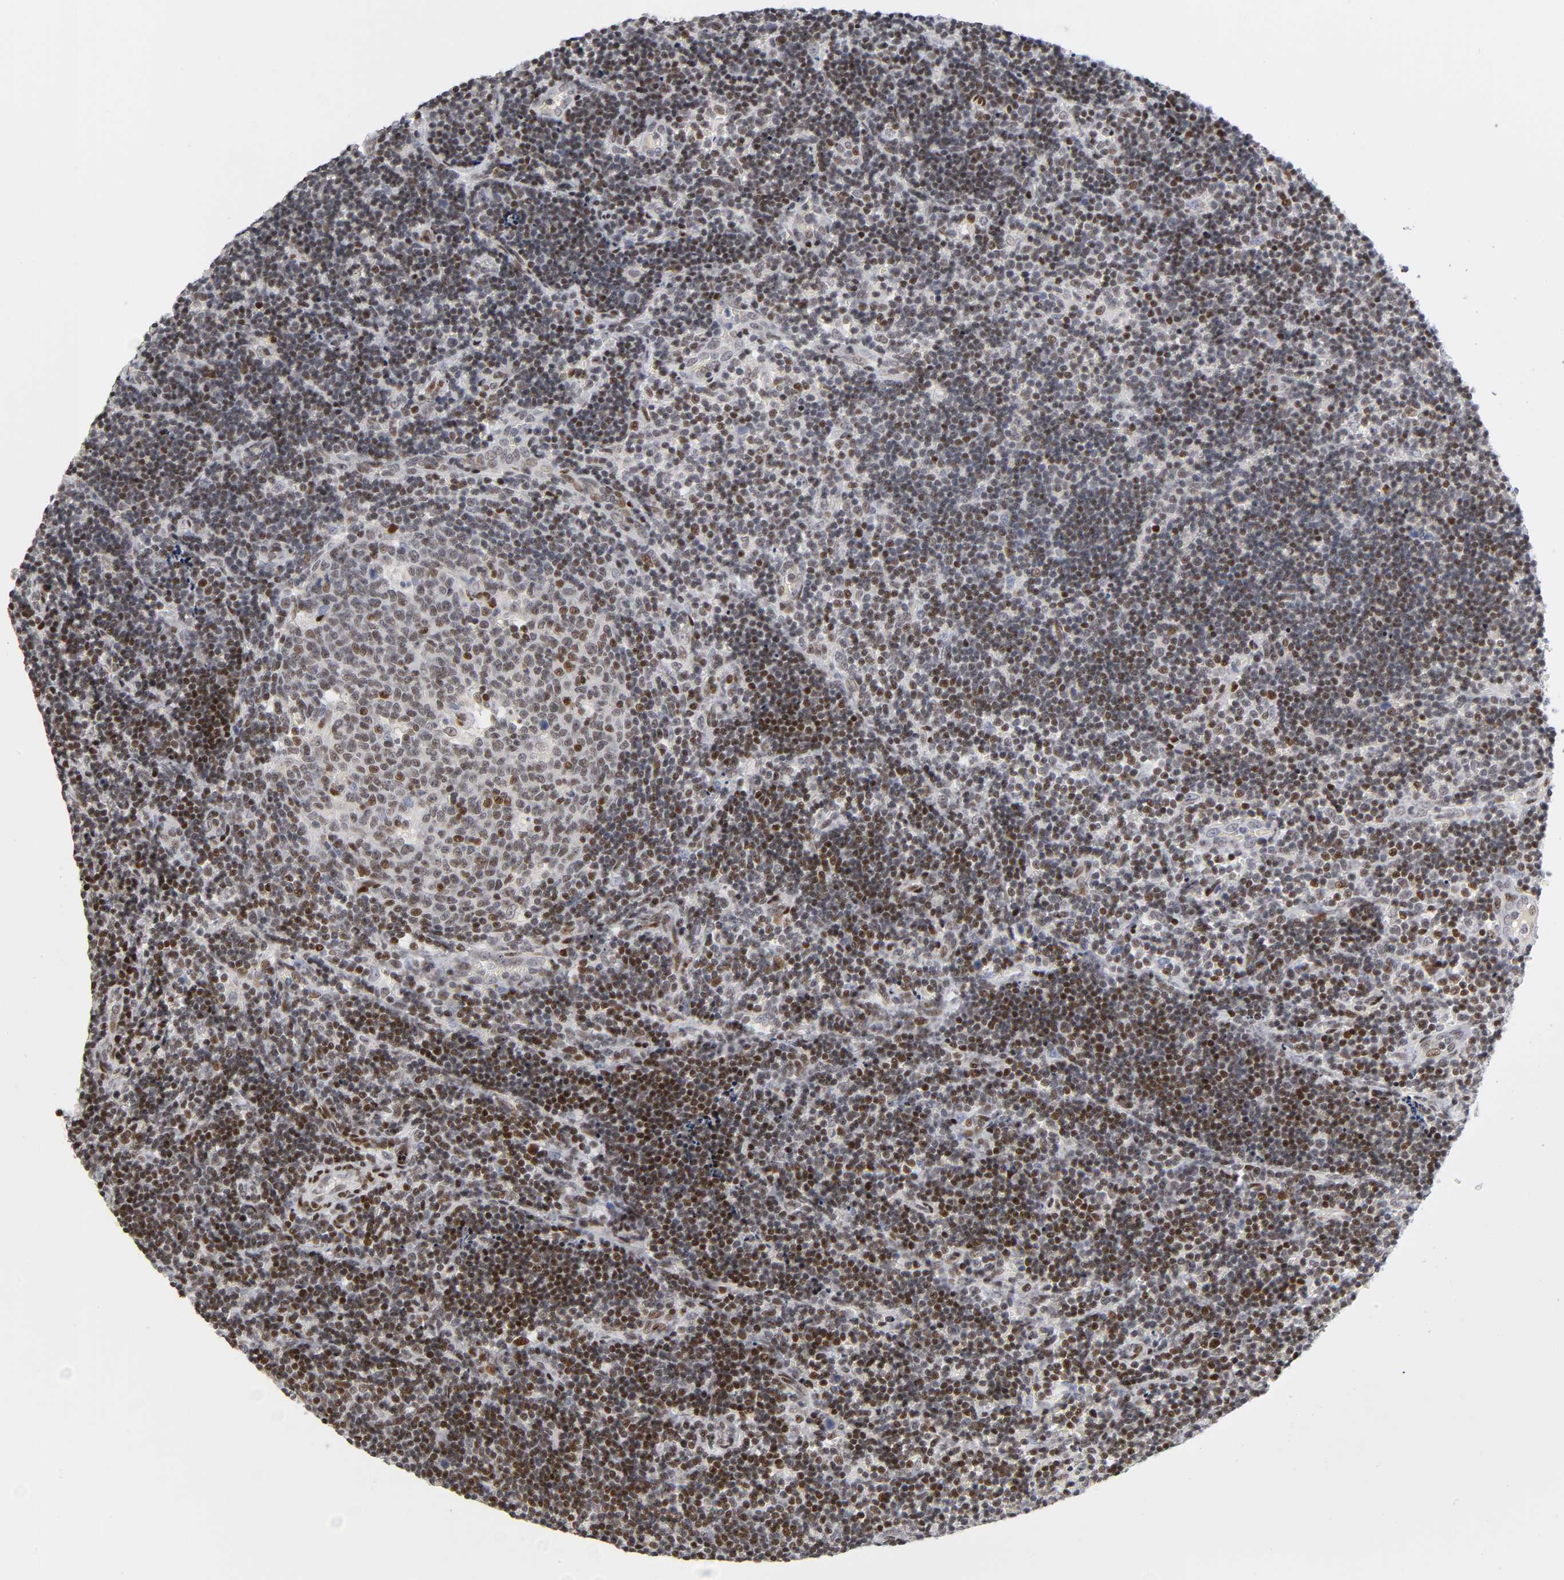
{"staining": {"intensity": "moderate", "quantity": ">75%", "location": "nuclear"}, "tissue": "lymph node", "cell_type": "Germinal center cells", "image_type": "normal", "snomed": [{"axis": "morphology", "description": "Normal tissue, NOS"}, {"axis": "topography", "description": "Lymph node"}, {"axis": "topography", "description": "Salivary gland"}], "caption": "Immunohistochemistry (IHC) photomicrograph of unremarkable lymph node: human lymph node stained using IHC displays medium levels of moderate protein expression localized specifically in the nuclear of germinal center cells, appearing as a nuclear brown color.", "gene": "SP3", "patient": {"sex": "male", "age": 8}}